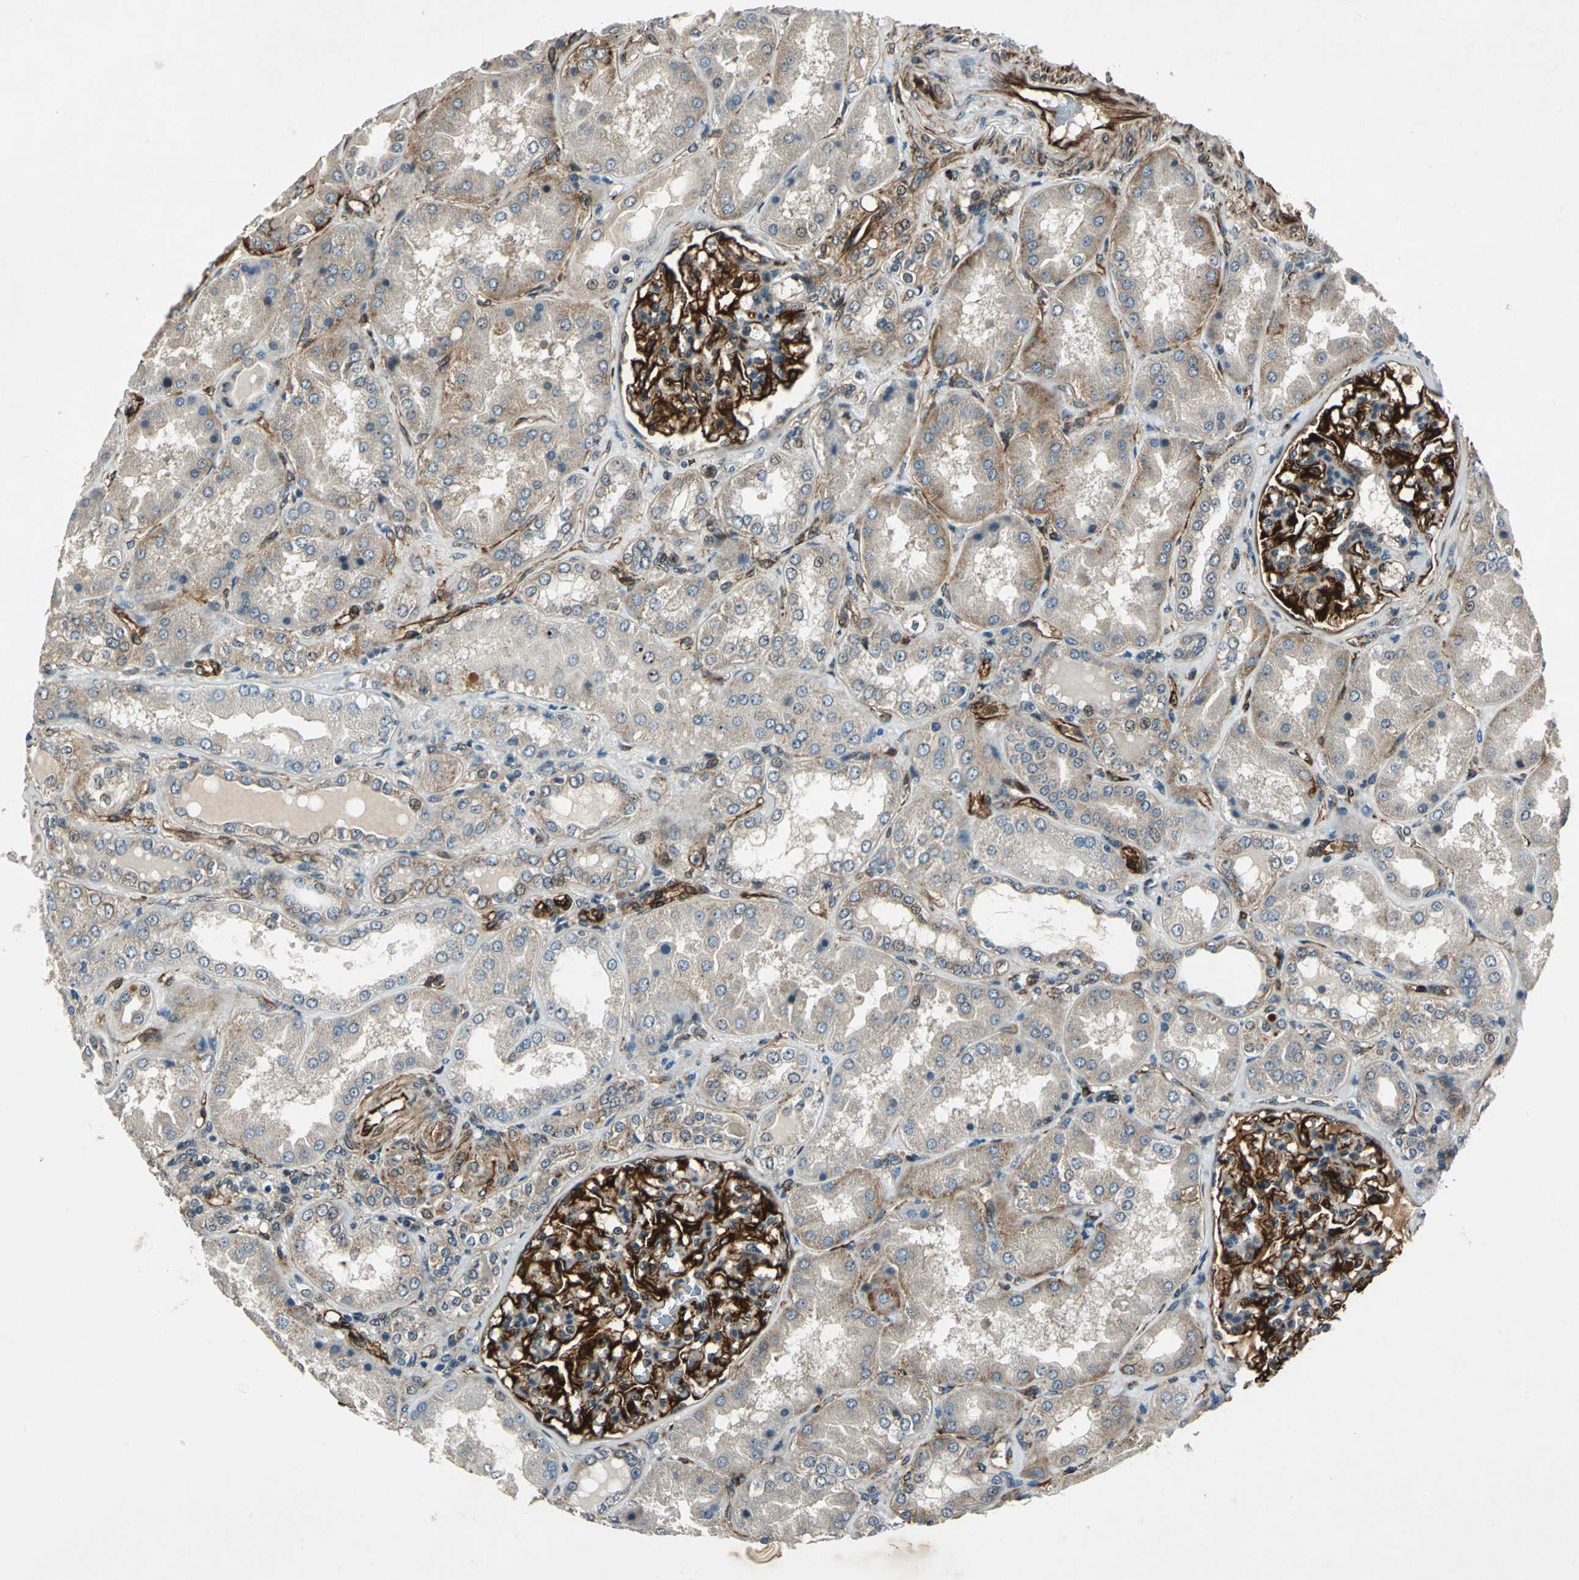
{"staining": {"intensity": "strong", "quantity": ">75%", "location": "cytoplasmic/membranous"}, "tissue": "kidney", "cell_type": "Cells in glomeruli", "image_type": "normal", "snomed": [{"axis": "morphology", "description": "Normal tissue, NOS"}, {"axis": "topography", "description": "Kidney"}], "caption": "The image displays staining of unremarkable kidney, revealing strong cytoplasmic/membranous protein positivity (brown color) within cells in glomeruli. (Stains: DAB in brown, nuclei in blue, Microscopy: brightfield microscopy at high magnification).", "gene": "EXD2", "patient": {"sex": "female", "age": 56}}